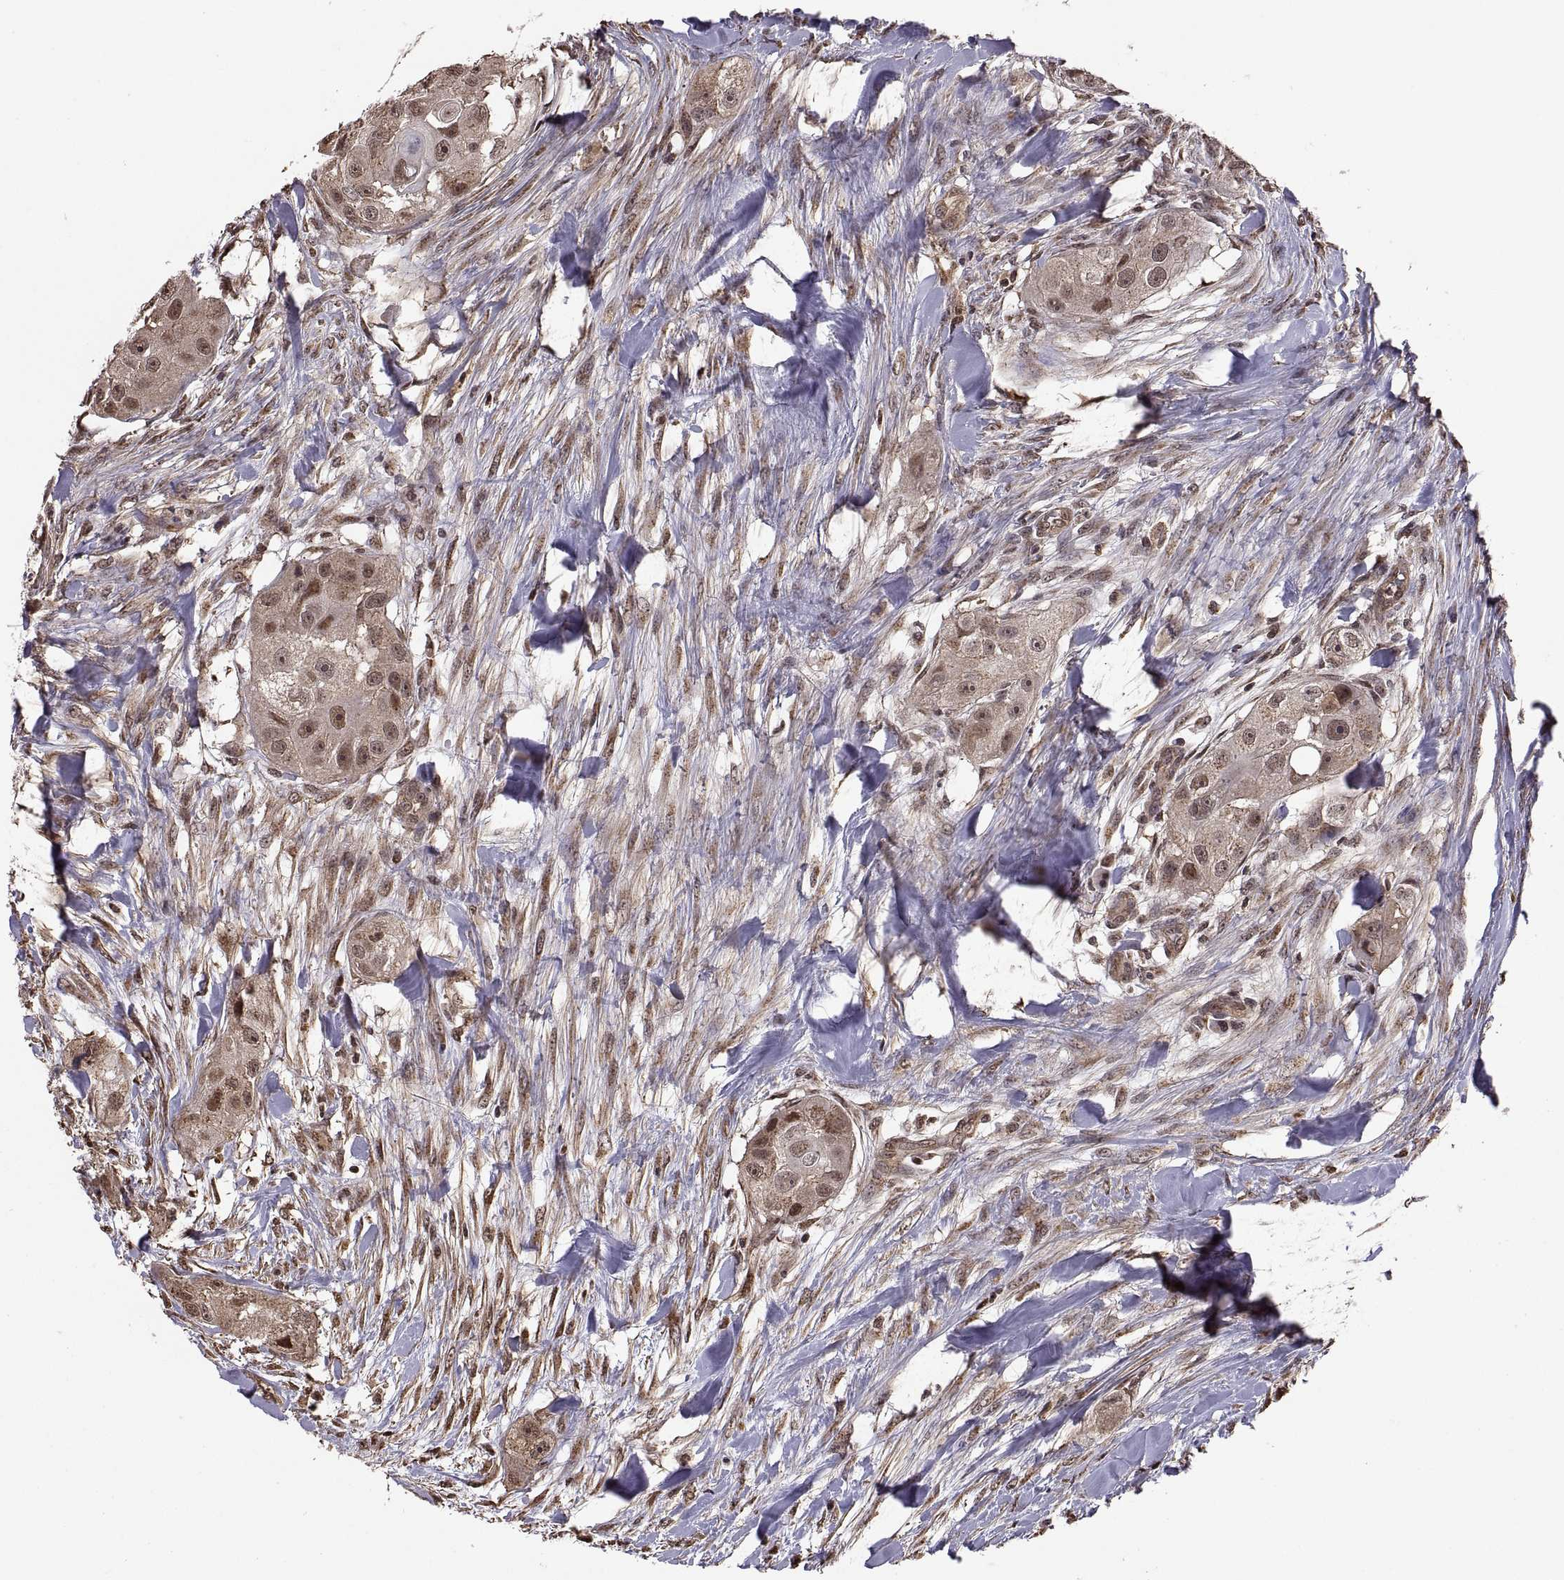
{"staining": {"intensity": "moderate", "quantity": "<25%", "location": "nuclear"}, "tissue": "head and neck cancer", "cell_type": "Tumor cells", "image_type": "cancer", "snomed": [{"axis": "morphology", "description": "Squamous cell carcinoma, NOS"}, {"axis": "topography", "description": "Head-Neck"}], "caption": "This photomicrograph displays immunohistochemistry (IHC) staining of squamous cell carcinoma (head and neck), with low moderate nuclear staining in about <25% of tumor cells.", "gene": "ARRB1", "patient": {"sex": "male", "age": 51}}